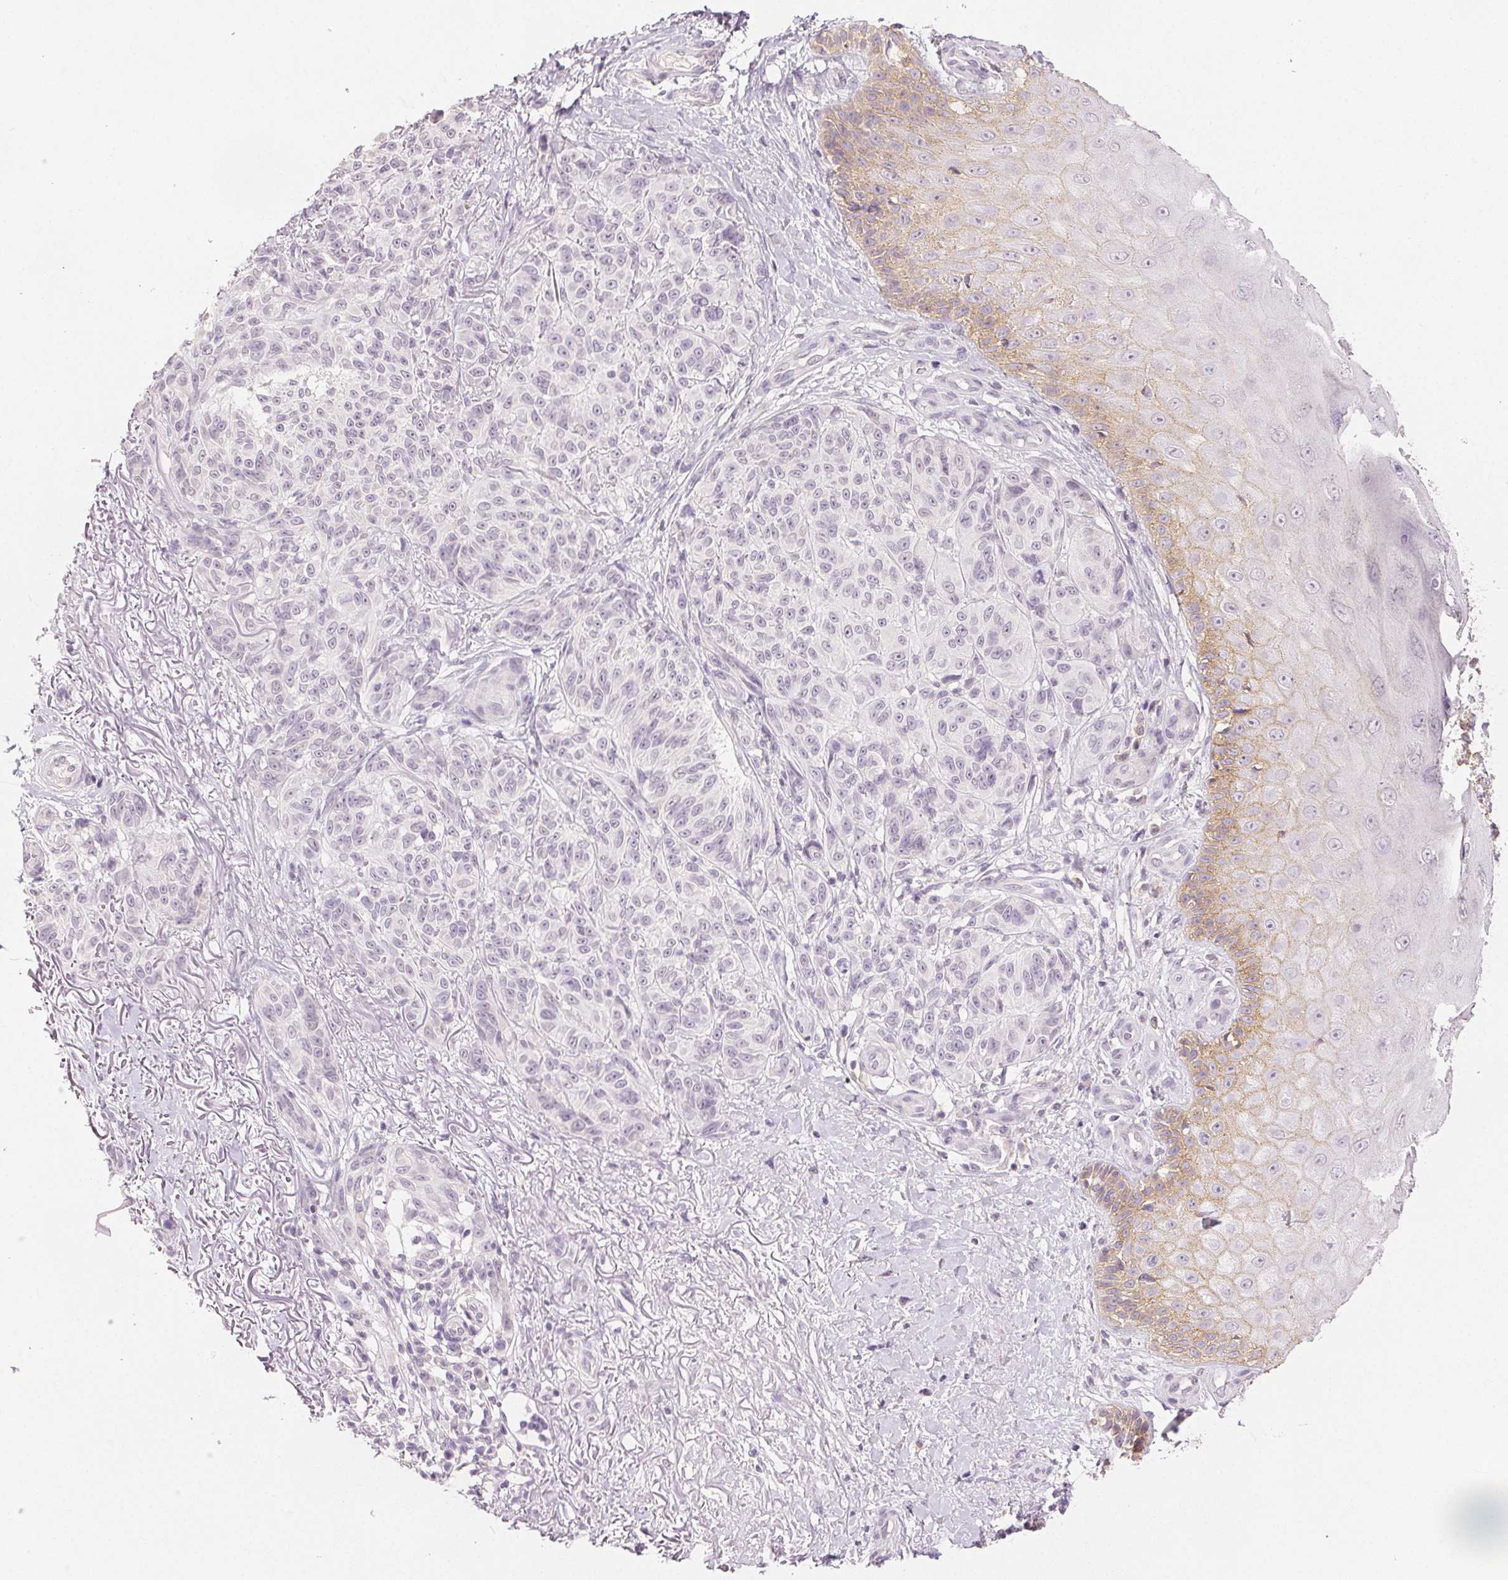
{"staining": {"intensity": "negative", "quantity": "none", "location": "none"}, "tissue": "melanoma", "cell_type": "Tumor cells", "image_type": "cancer", "snomed": [{"axis": "morphology", "description": "Malignant melanoma, NOS"}, {"axis": "topography", "description": "Skin"}], "caption": "The image exhibits no staining of tumor cells in malignant melanoma.", "gene": "CA12", "patient": {"sex": "female", "age": 85}}